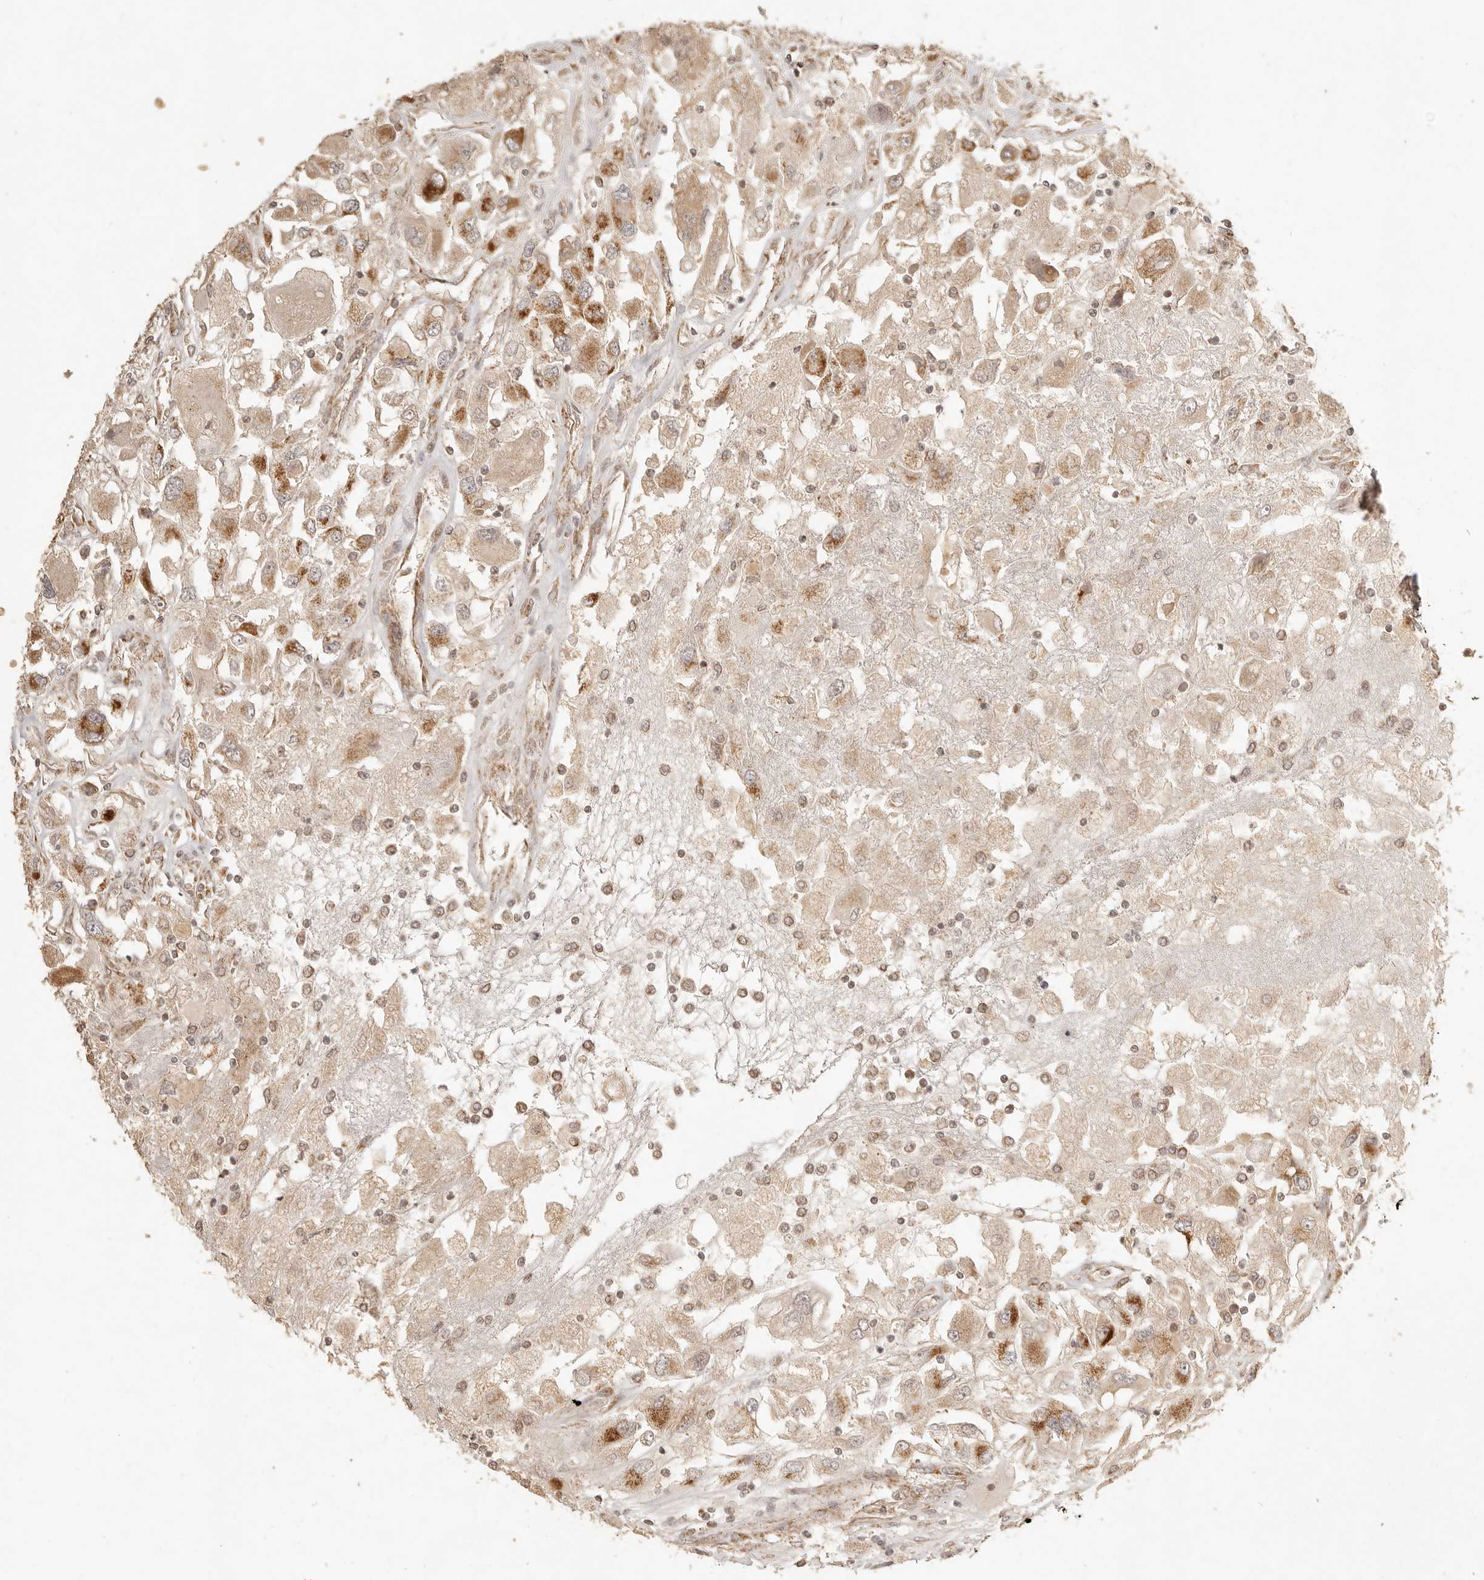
{"staining": {"intensity": "moderate", "quantity": ">75%", "location": "cytoplasmic/membranous"}, "tissue": "renal cancer", "cell_type": "Tumor cells", "image_type": "cancer", "snomed": [{"axis": "morphology", "description": "Adenocarcinoma, NOS"}, {"axis": "topography", "description": "Kidney"}], "caption": "Protein staining of adenocarcinoma (renal) tissue shows moderate cytoplasmic/membranous expression in approximately >75% of tumor cells.", "gene": "MRPL55", "patient": {"sex": "female", "age": 52}}